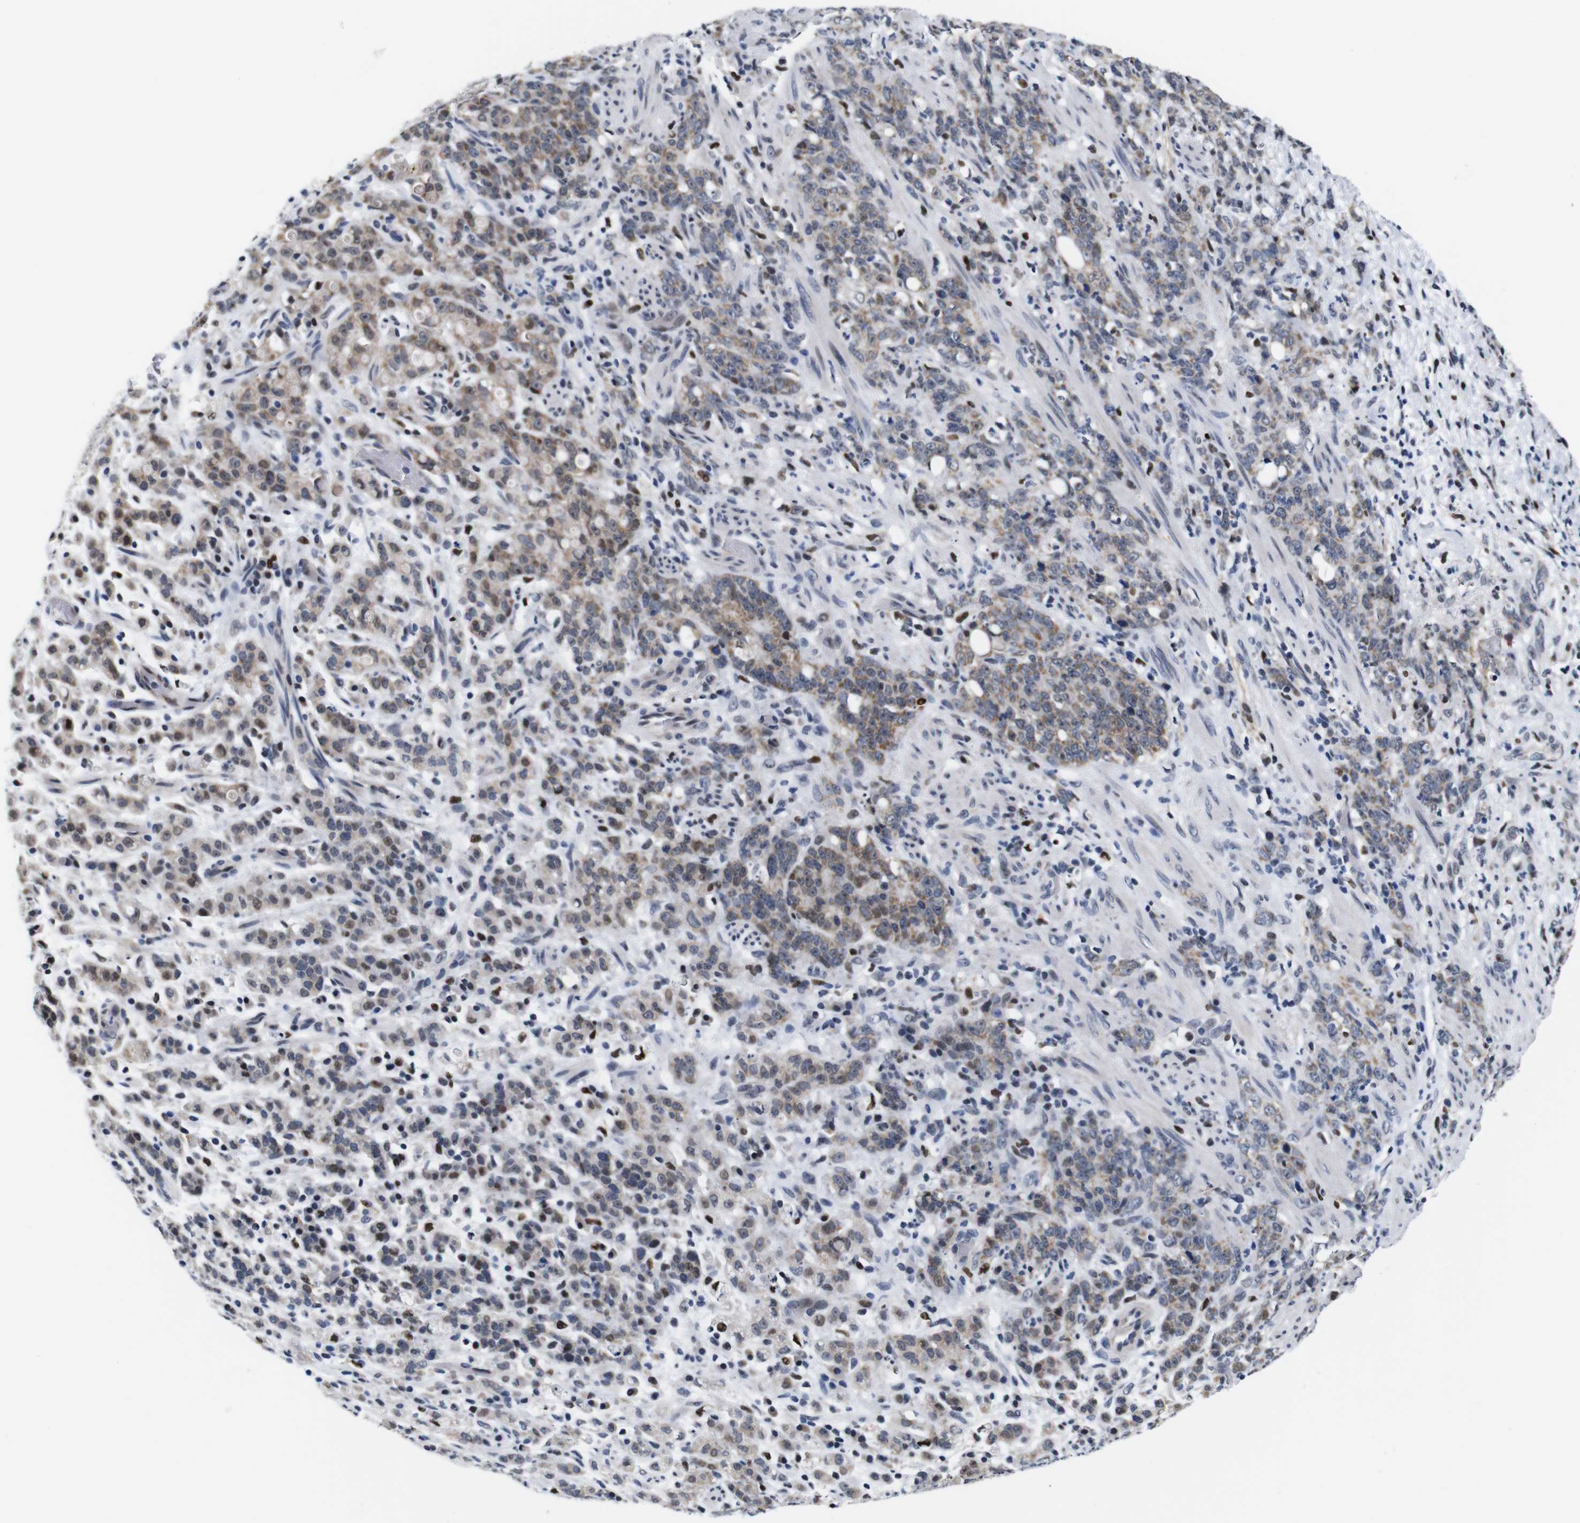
{"staining": {"intensity": "moderate", "quantity": ">75%", "location": "cytoplasmic/membranous"}, "tissue": "stomach cancer", "cell_type": "Tumor cells", "image_type": "cancer", "snomed": [{"axis": "morphology", "description": "Adenocarcinoma, NOS"}, {"axis": "topography", "description": "Stomach, lower"}], "caption": "Immunohistochemical staining of adenocarcinoma (stomach) exhibits medium levels of moderate cytoplasmic/membranous protein staining in approximately >75% of tumor cells.", "gene": "GATA6", "patient": {"sex": "male", "age": 88}}